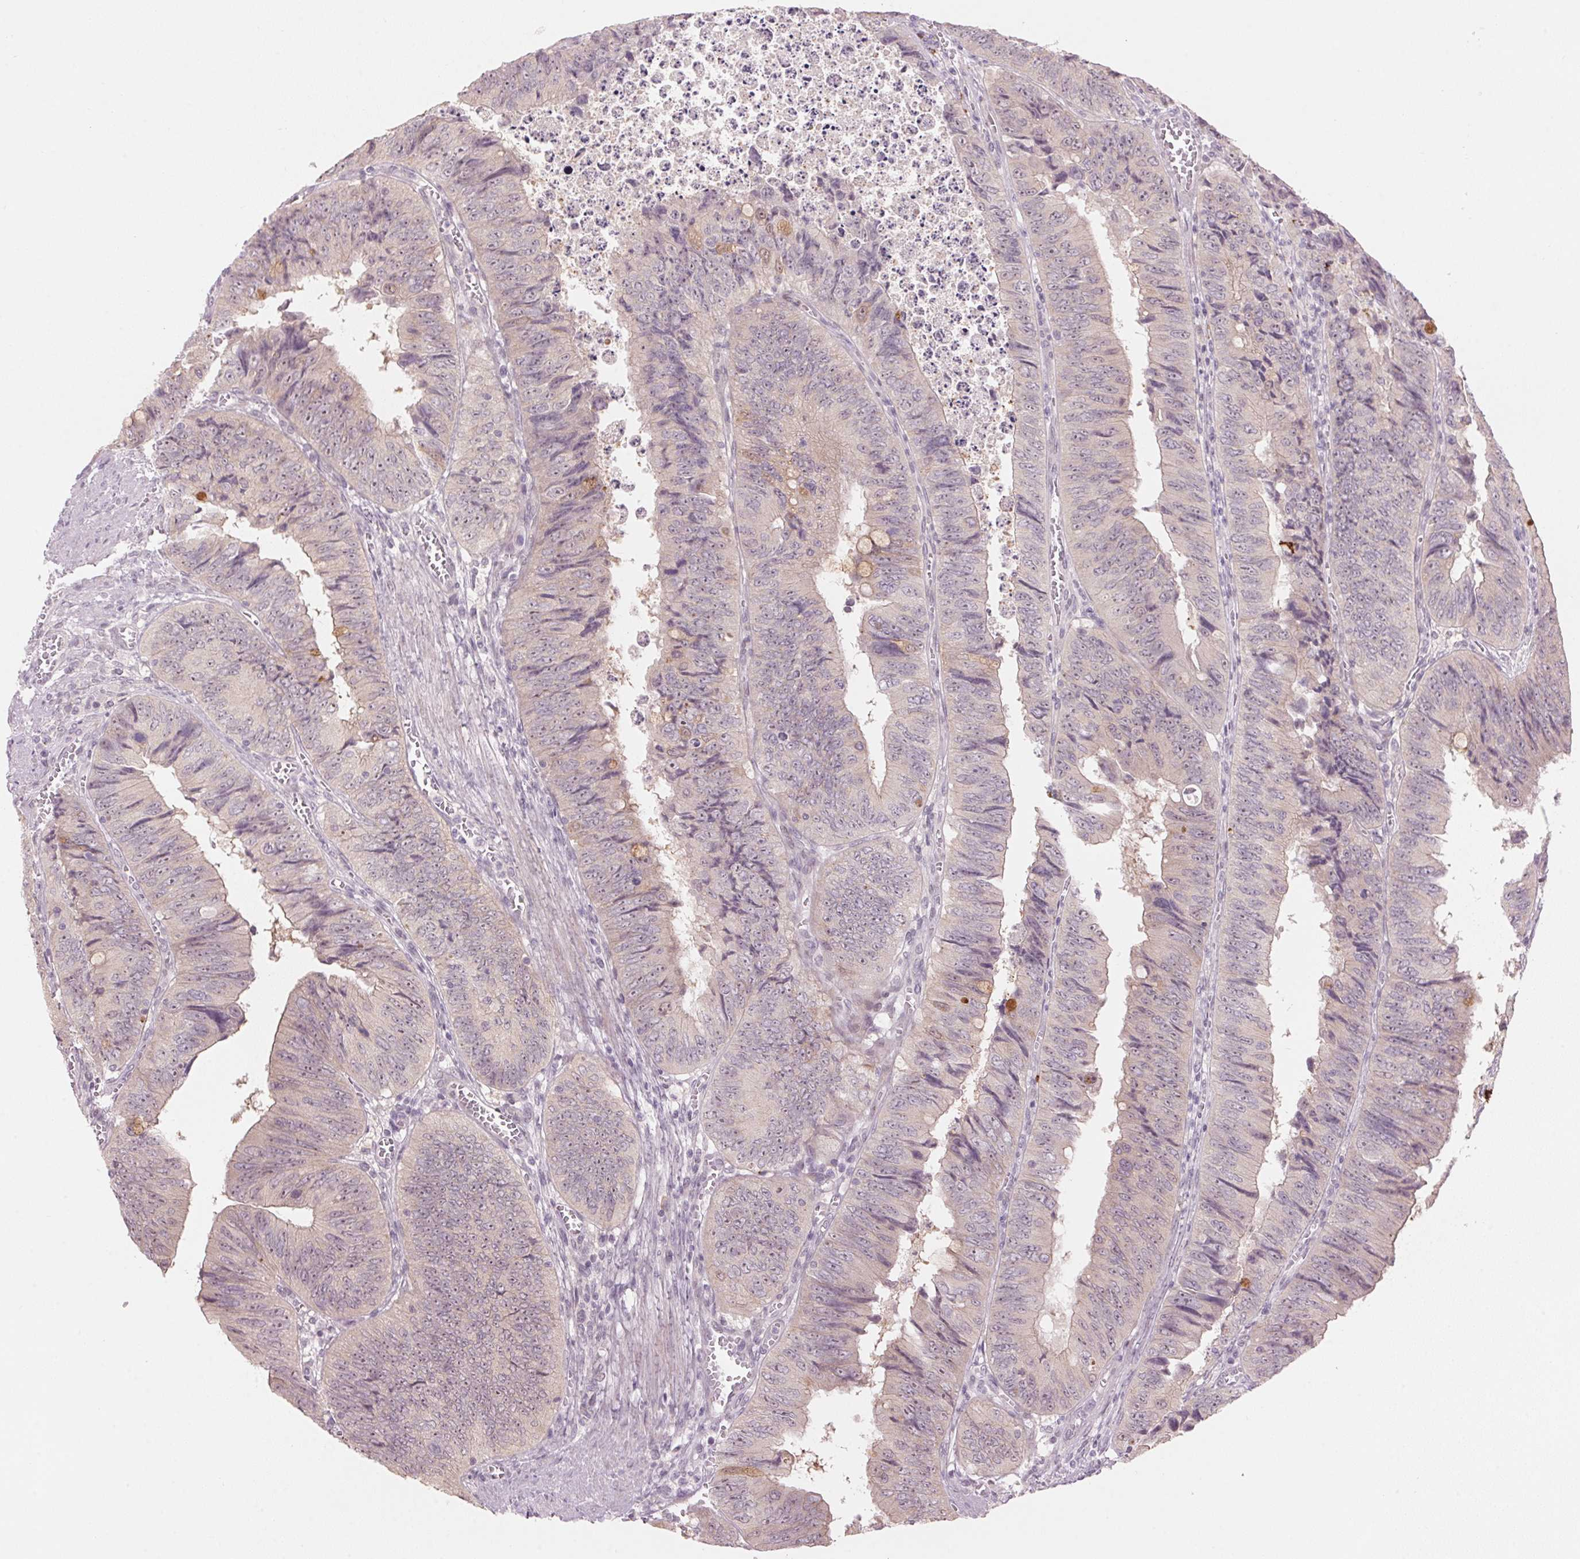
{"staining": {"intensity": "weak", "quantity": "<25%", "location": "cytoplasmic/membranous"}, "tissue": "colorectal cancer", "cell_type": "Tumor cells", "image_type": "cancer", "snomed": [{"axis": "morphology", "description": "Adenocarcinoma, NOS"}, {"axis": "topography", "description": "Colon"}], "caption": "Human colorectal cancer (adenocarcinoma) stained for a protein using IHC shows no positivity in tumor cells.", "gene": "TMED6", "patient": {"sex": "female", "age": 84}}